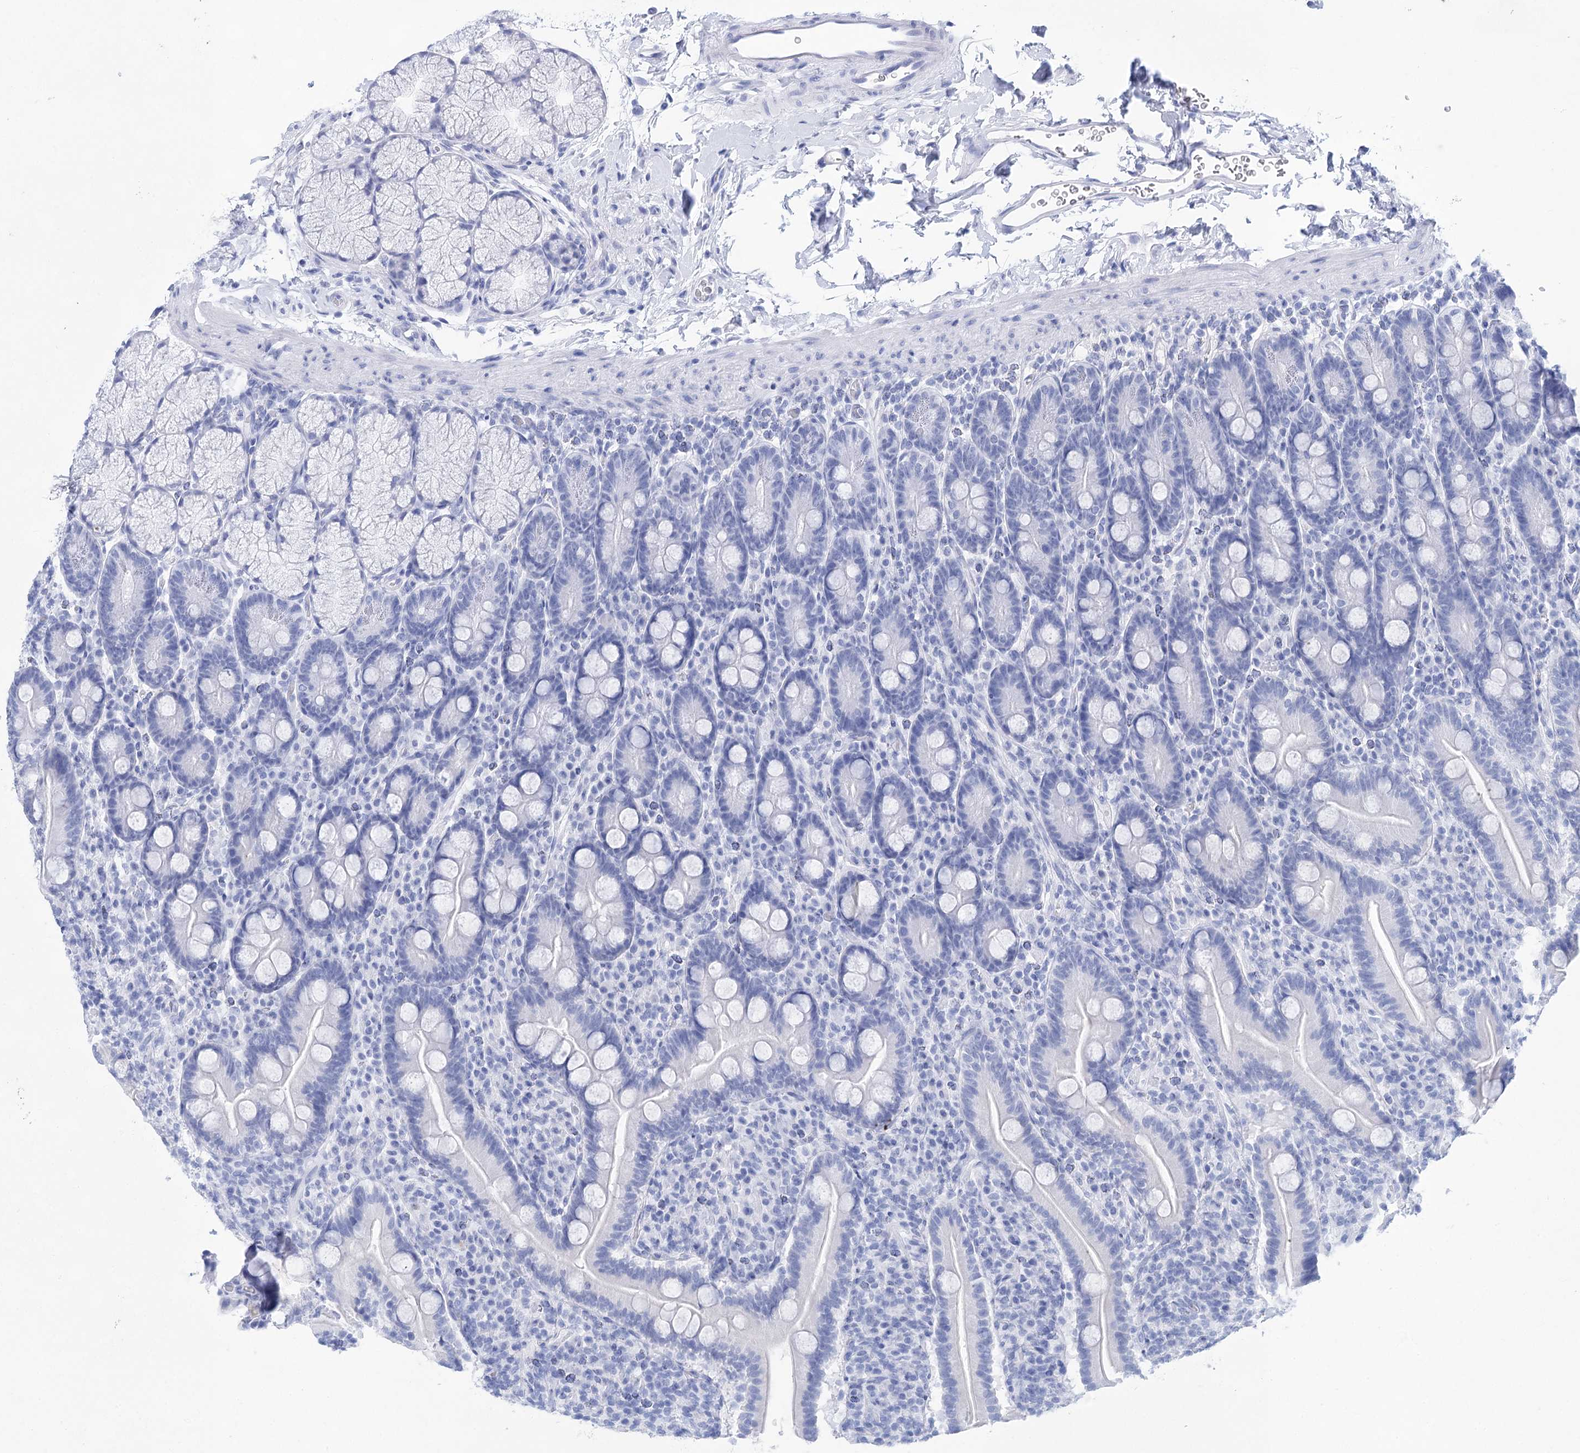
{"staining": {"intensity": "negative", "quantity": "none", "location": "none"}, "tissue": "duodenum", "cell_type": "Glandular cells", "image_type": "normal", "snomed": [{"axis": "morphology", "description": "Normal tissue, NOS"}, {"axis": "topography", "description": "Duodenum"}], "caption": "High magnification brightfield microscopy of unremarkable duodenum stained with DAB (brown) and counterstained with hematoxylin (blue): glandular cells show no significant expression. (Immunohistochemistry (ihc), brightfield microscopy, high magnification).", "gene": "LALBA", "patient": {"sex": "male", "age": 35}}